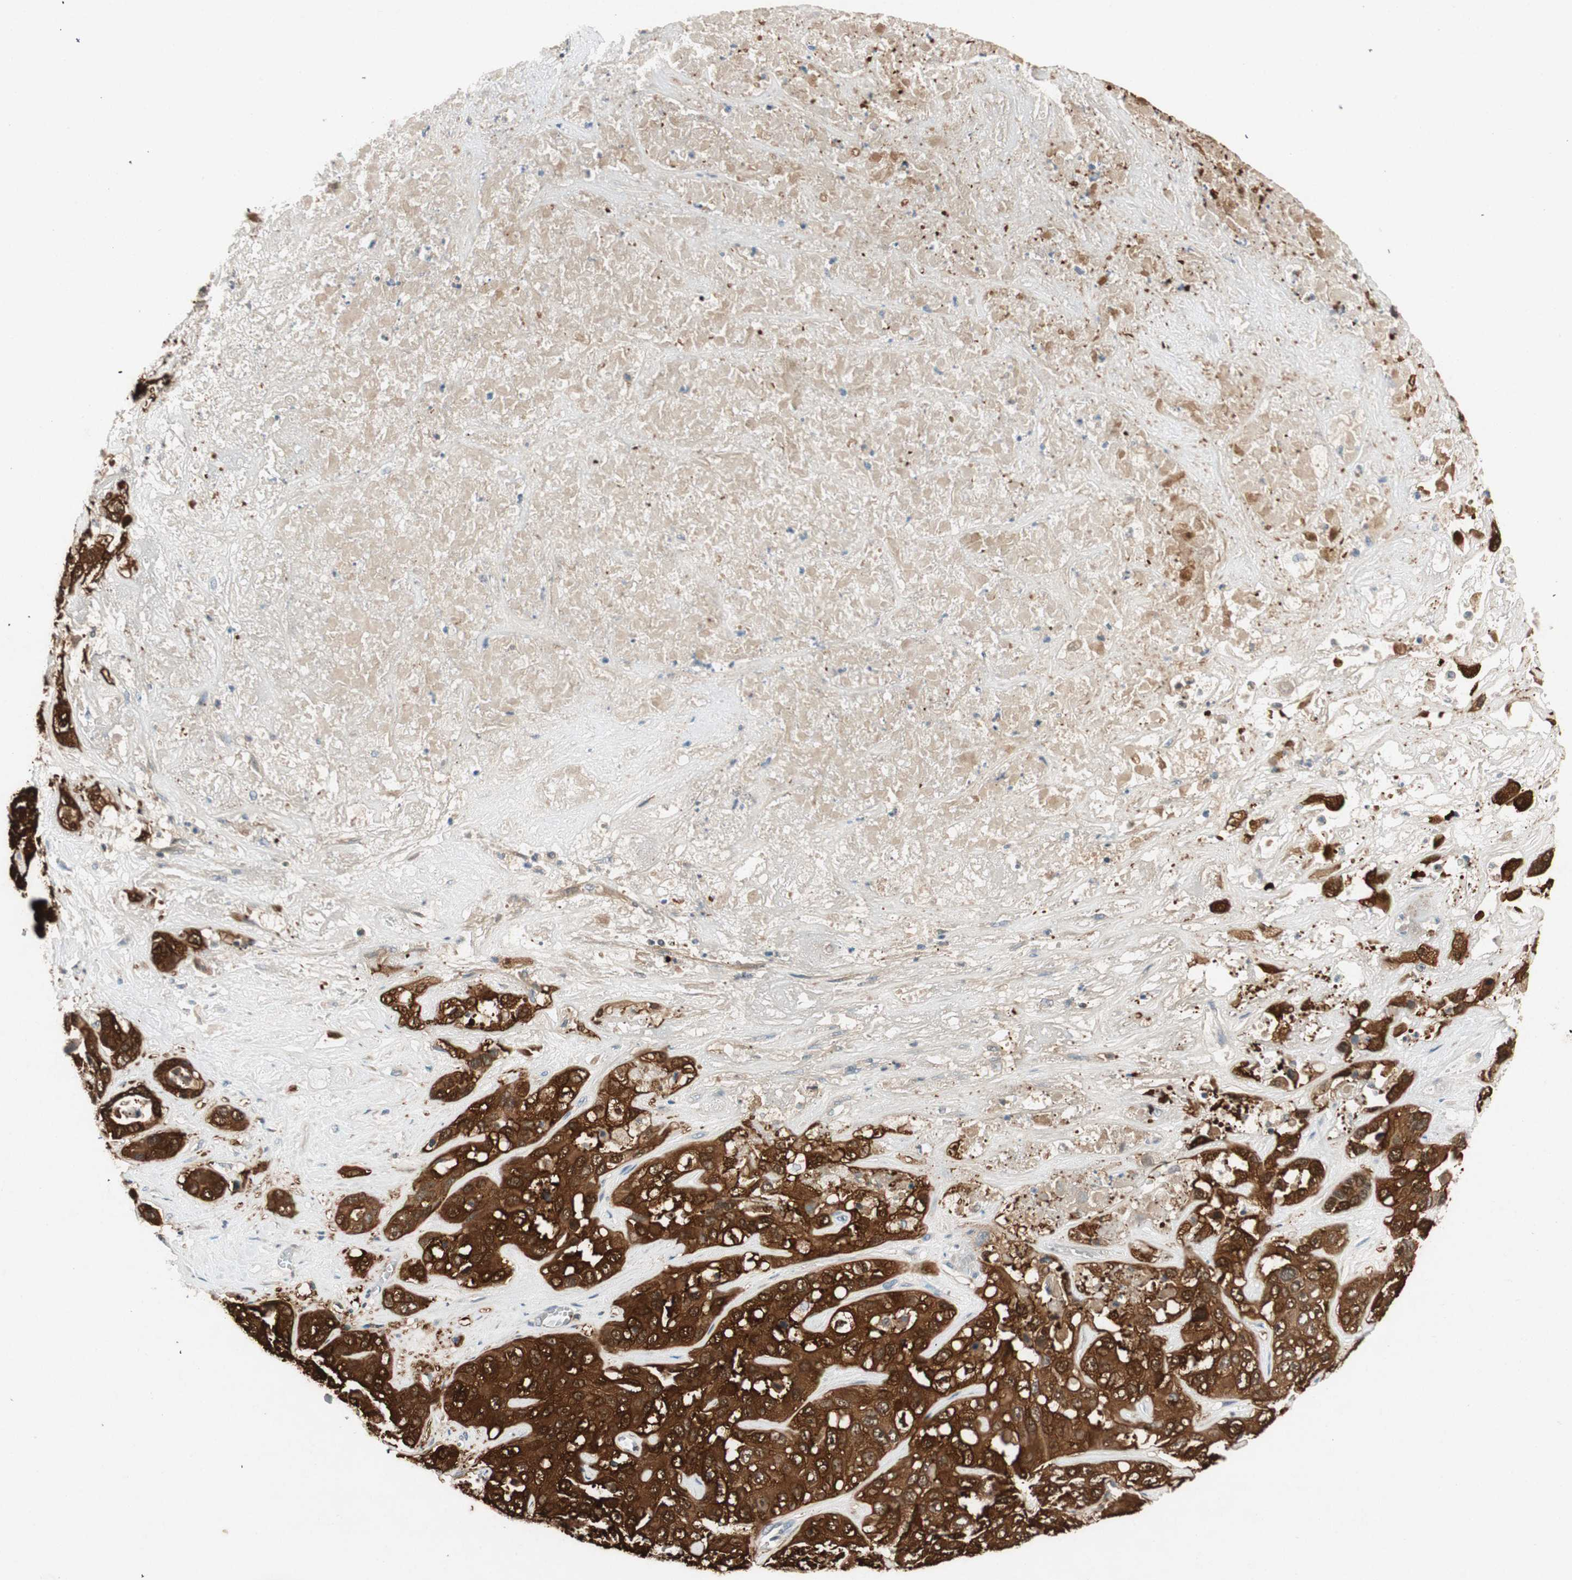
{"staining": {"intensity": "strong", "quantity": ">75%", "location": "cytoplasmic/membranous,nuclear"}, "tissue": "liver cancer", "cell_type": "Tumor cells", "image_type": "cancer", "snomed": [{"axis": "morphology", "description": "Cholangiocarcinoma"}, {"axis": "topography", "description": "Liver"}], "caption": "This photomicrograph reveals immunohistochemistry staining of human cholangiocarcinoma (liver), with high strong cytoplasmic/membranous and nuclear staining in approximately >75% of tumor cells.", "gene": "SERPINB5", "patient": {"sex": "female", "age": 52}}